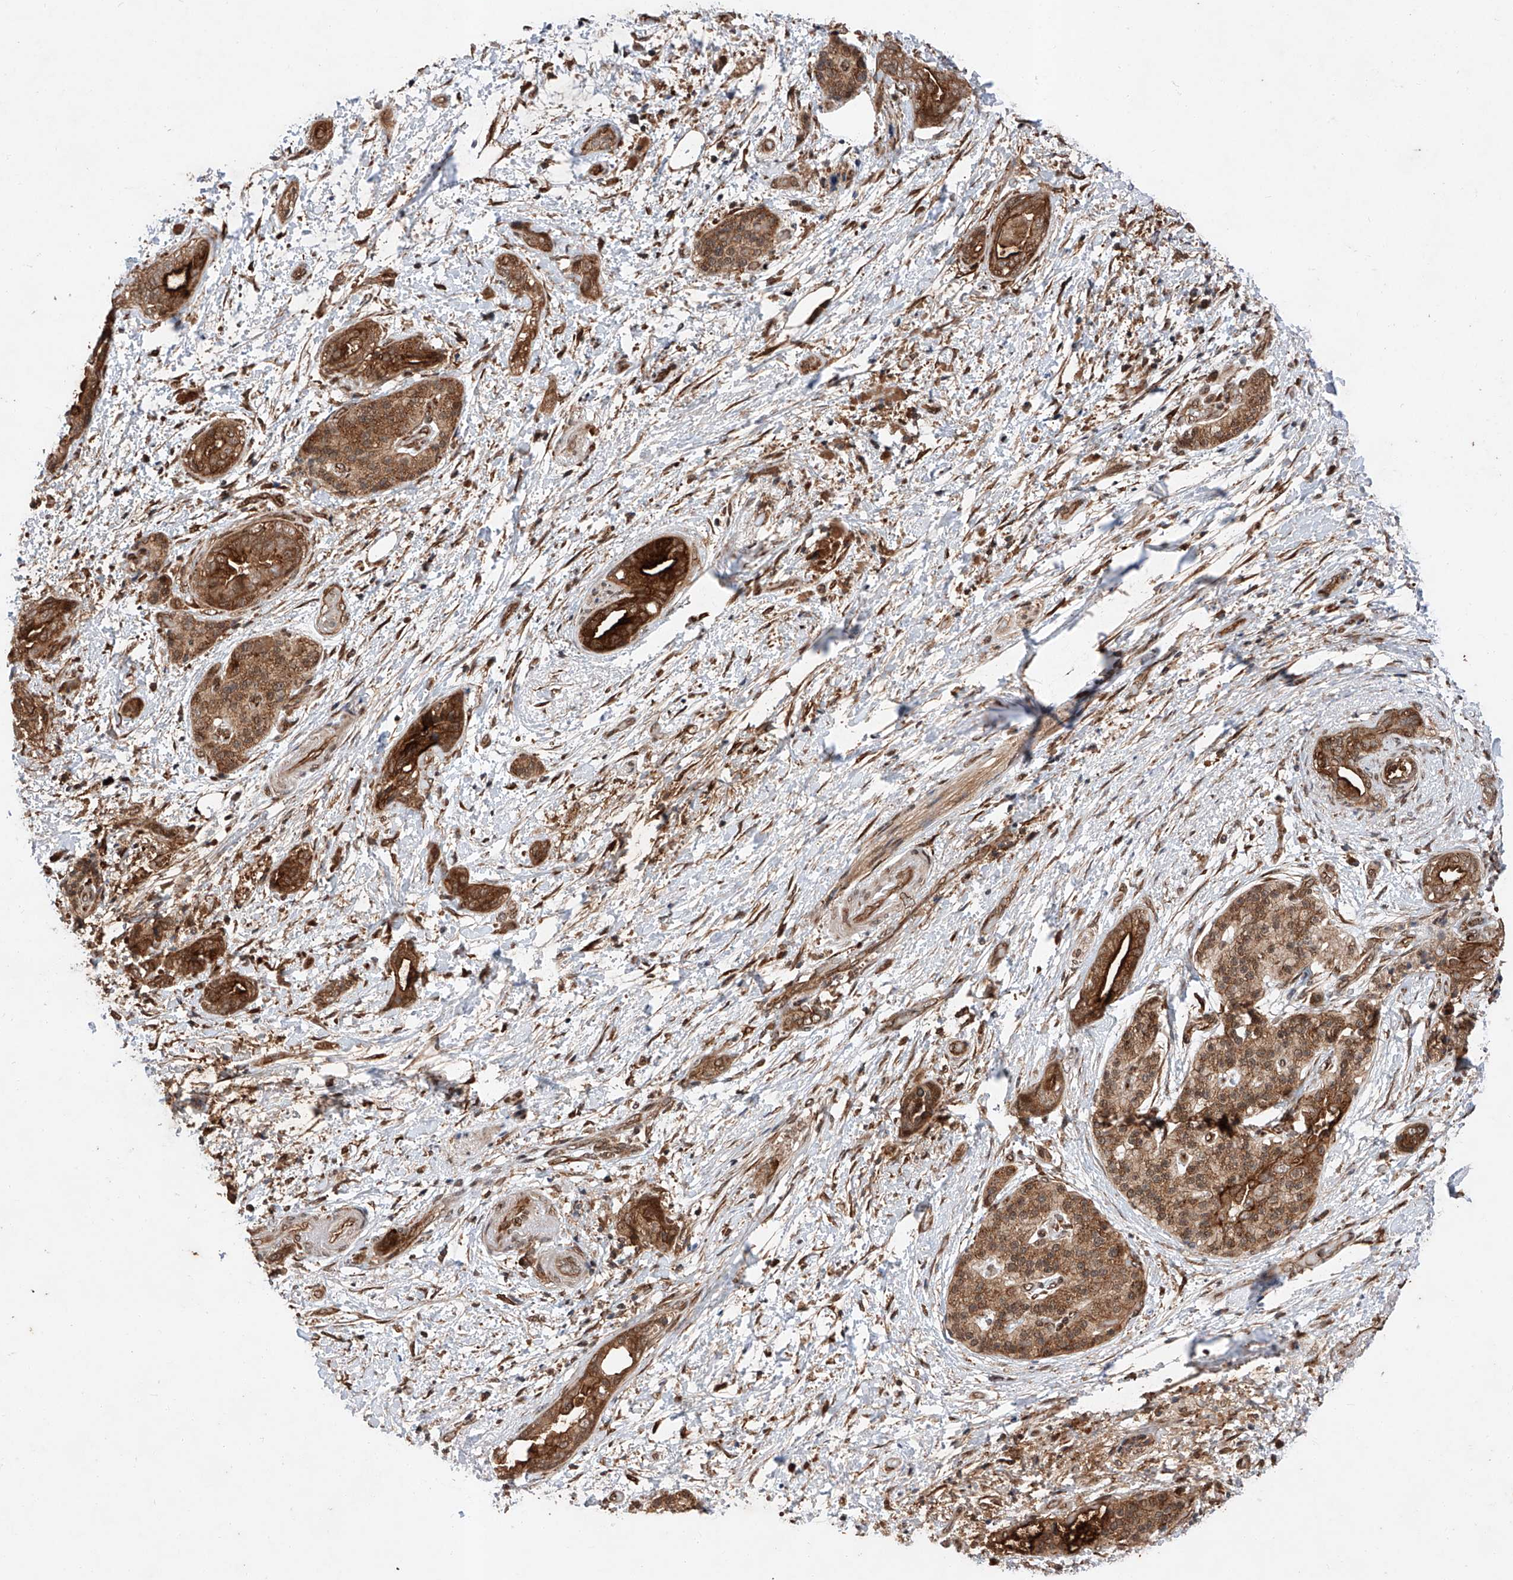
{"staining": {"intensity": "strong", "quantity": ">75%", "location": "cytoplasmic/membranous"}, "tissue": "pancreatic cancer", "cell_type": "Tumor cells", "image_type": "cancer", "snomed": [{"axis": "morphology", "description": "Normal tissue, NOS"}, {"axis": "morphology", "description": "Adenocarcinoma, NOS"}, {"axis": "topography", "description": "Pancreas"}, {"axis": "topography", "description": "Peripheral nerve tissue"}], "caption": "Immunohistochemical staining of pancreatic cancer (adenocarcinoma) demonstrates high levels of strong cytoplasmic/membranous expression in about >75% of tumor cells.", "gene": "ZFP28", "patient": {"sex": "female", "age": 63}}